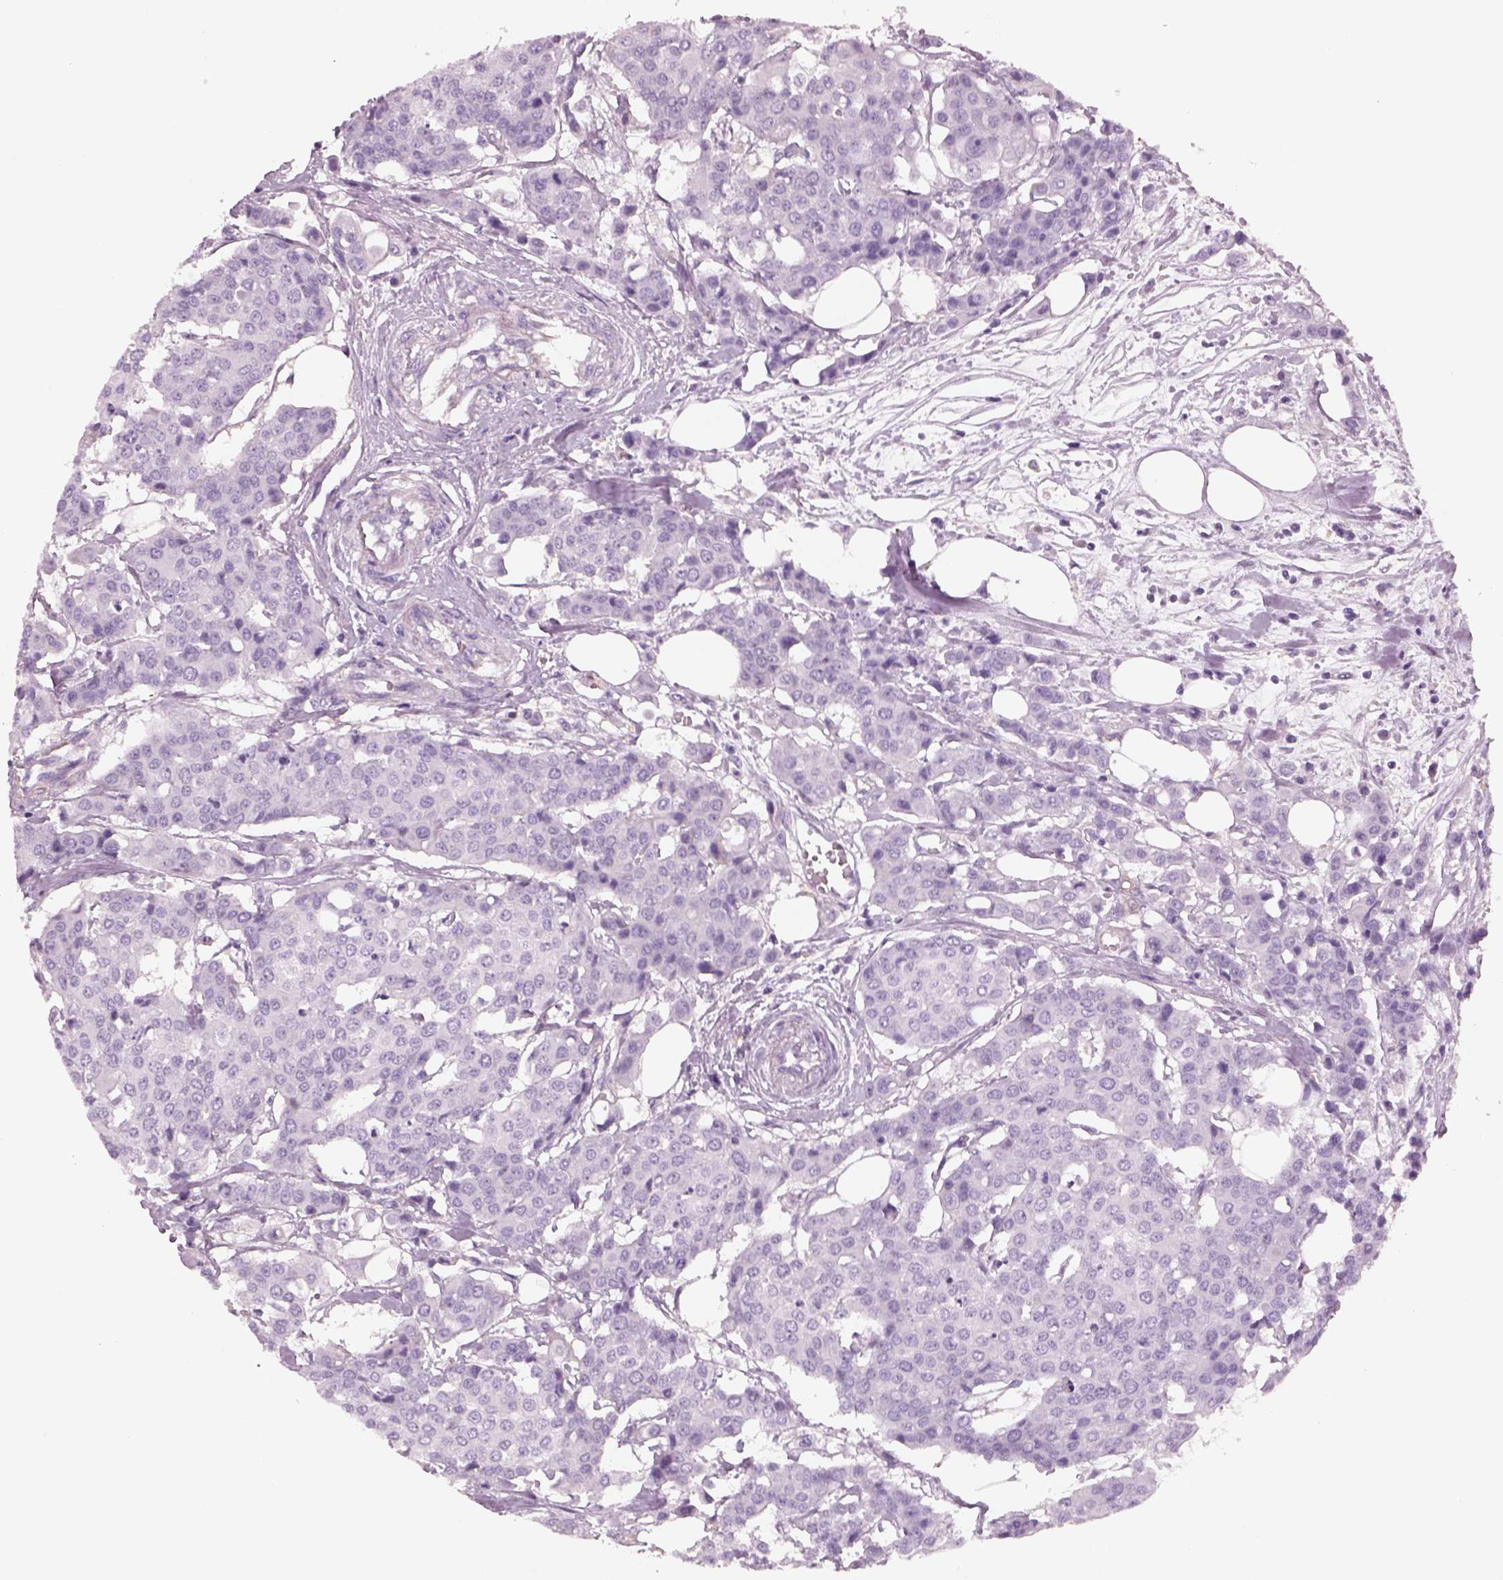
{"staining": {"intensity": "negative", "quantity": "none", "location": "none"}, "tissue": "carcinoid", "cell_type": "Tumor cells", "image_type": "cancer", "snomed": [{"axis": "morphology", "description": "Carcinoid, malignant, NOS"}, {"axis": "topography", "description": "Colon"}], "caption": "Immunohistochemistry of human carcinoid exhibits no staining in tumor cells. Nuclei are stained in blue.", "gene": "SLC1A7", "patient": {"sex": "male", "age": 81}}